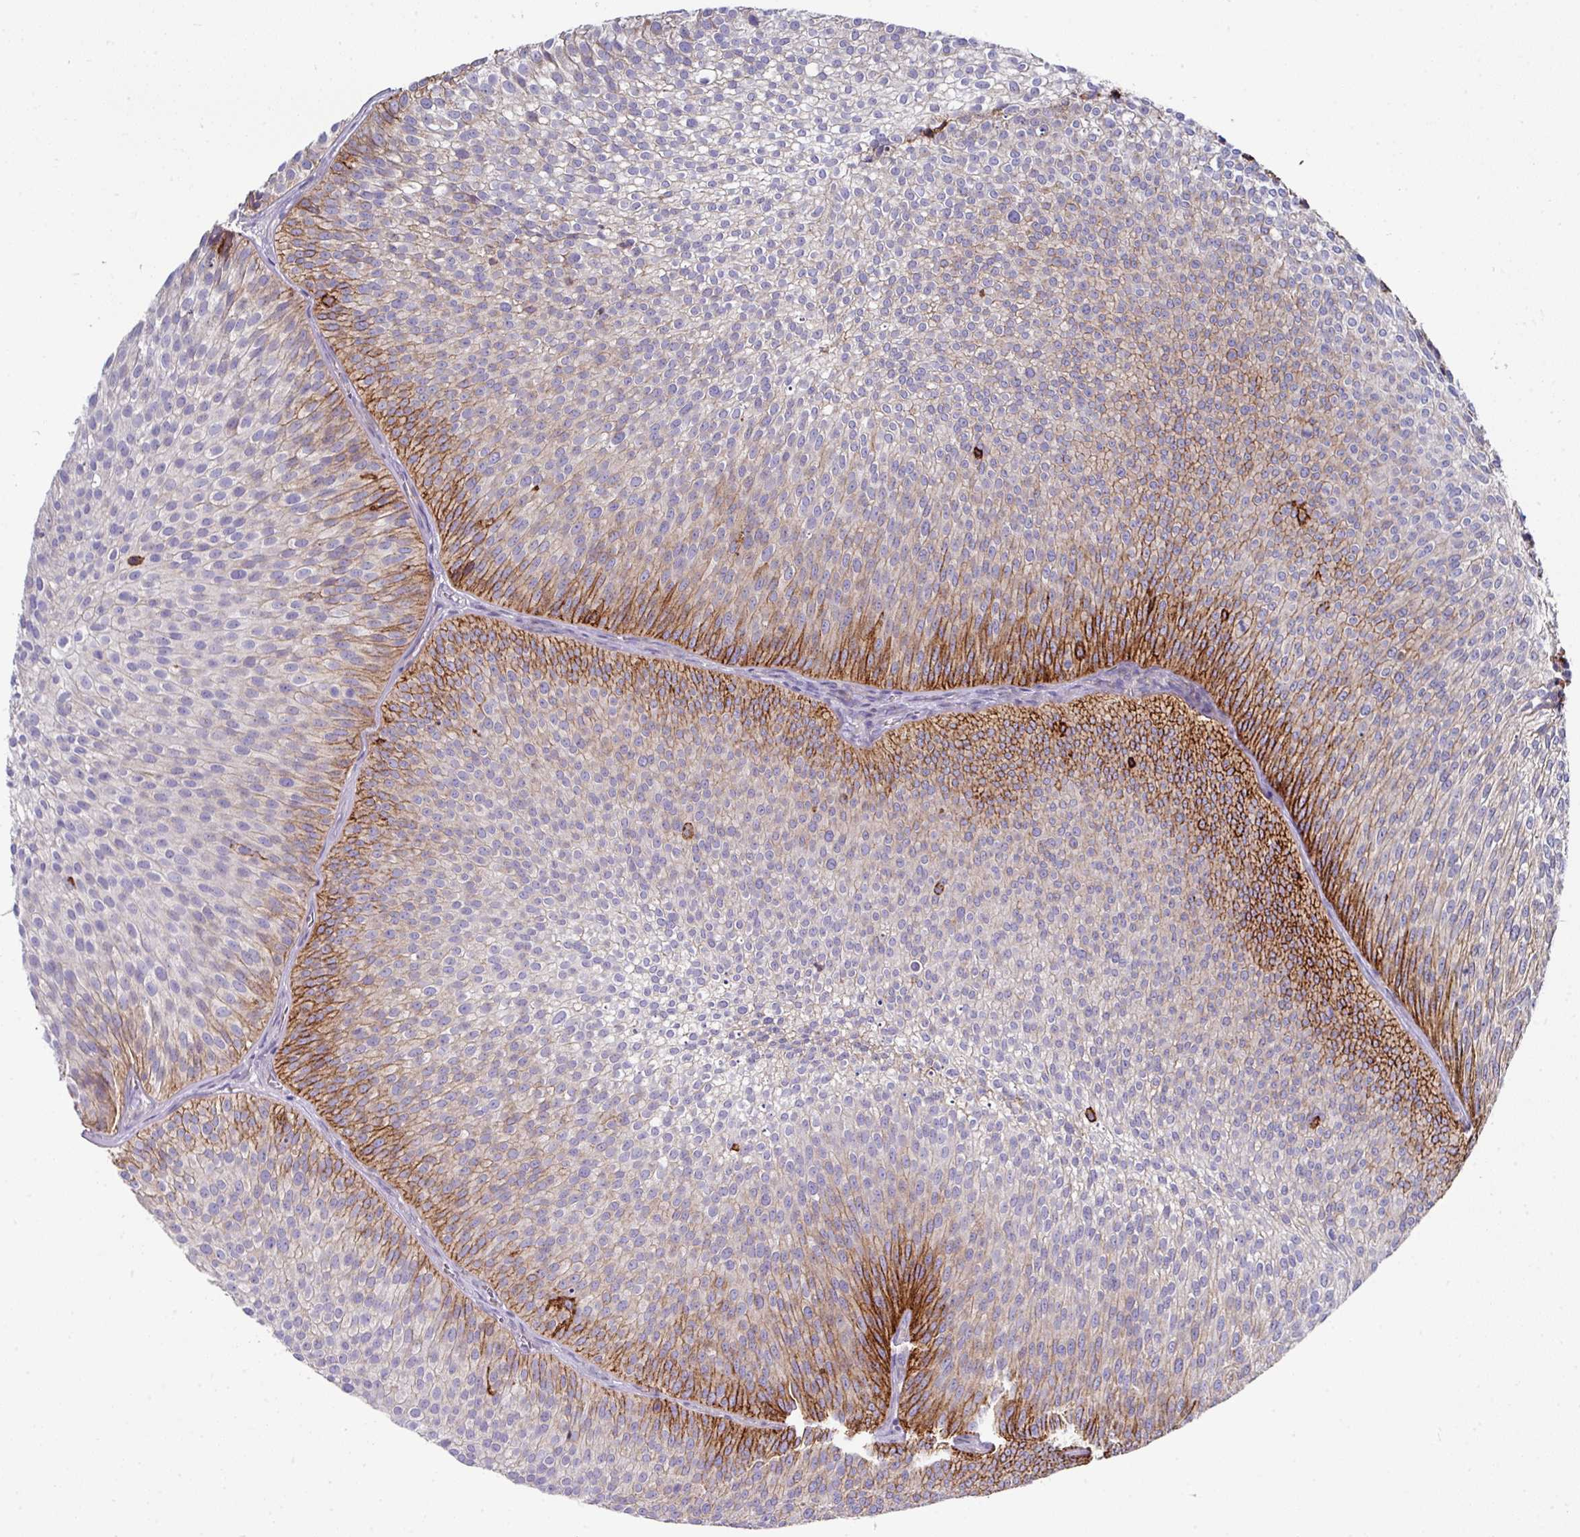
{"staining": {"intensity": "strong", "quantity": "<25%", "location": "cytoplasmic/membranous"}, "tissue": "urothelial cancer", "cell_type": "Tumor cells", "image_type": "cancer", "snomed": [{"axis": "morphology", "description": "Urothelial carcinoma, Low grade"}, {"axis": "topography", "description": "Urinary bladder"}], "caption": "A brown stain highlights strong cytoplasmic/membranous staining of a protein in urothelial cancer tumor cells. The protein of interest is stained brown, and the nuclei are stained in blue (DAB IHC with brightfield microscopy, high magnification).", "gene": "CLDN1", "patient": {"sex": "male", "age": 91}}